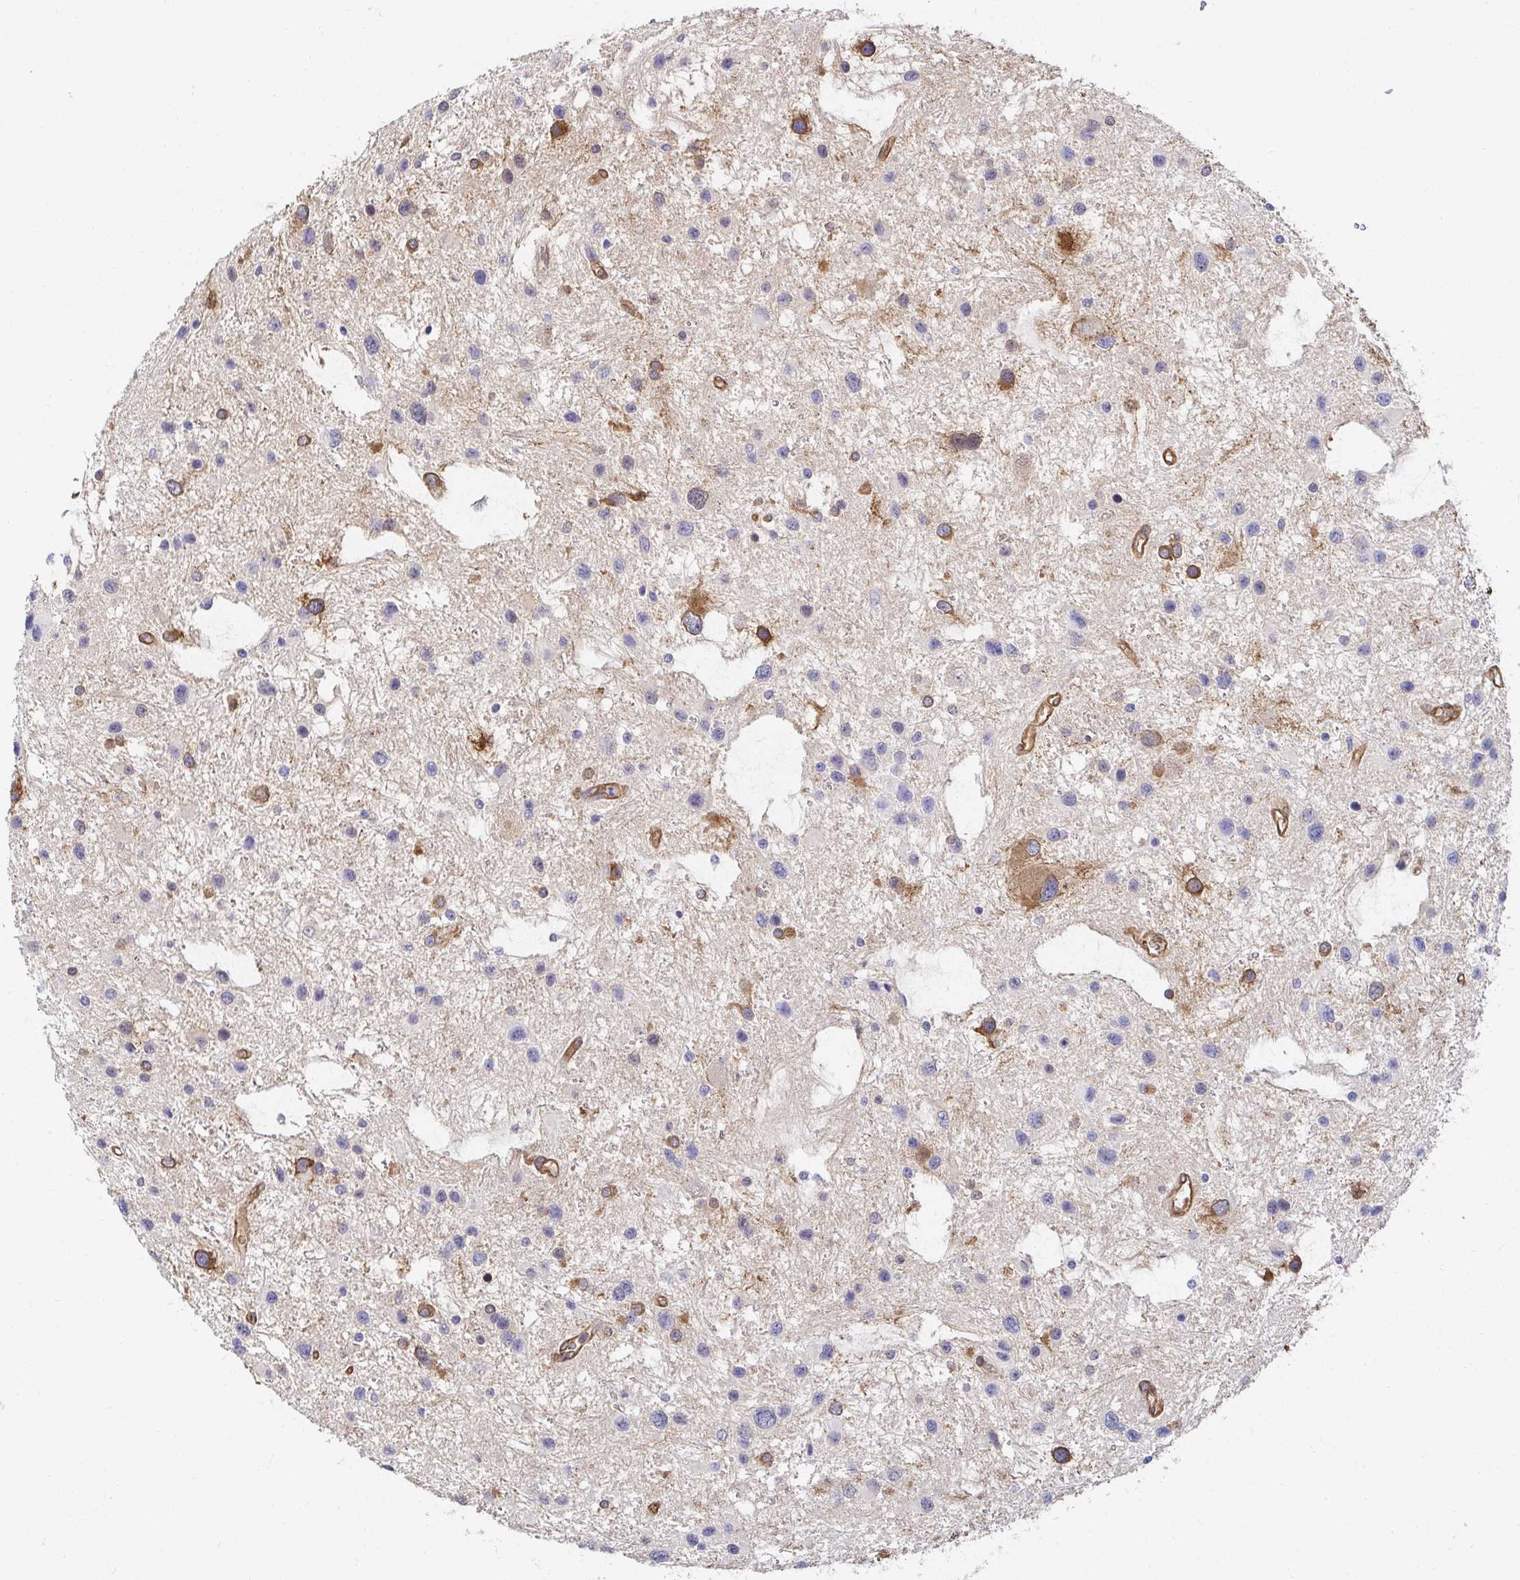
{"staining": {"intensity": "moderate", "quantity": "<25%", "location": "cytoplasmic/membranous"}, "tissue": "glioma", "cell_type": "Tumor cells", "image_type": "cancer", "snomed": [{"axis": "morphology", "description": "Glioma, malignant, Low grade"}, {"axis": "topography", "description": "Brain"}], "caption": "An image of human malignant glioma (low-grade) stained for a protein exhibits moderate cytoplasmic/membranous brown staining in tumor cells. Using DAB (3,3'-diaminobenzidine) (brown) and hematoxylin (blue) stains, captured at high magnification using brightfield microscopy.", "gene": "CTTN", "patient": {"sex": "female", "age": 32}}